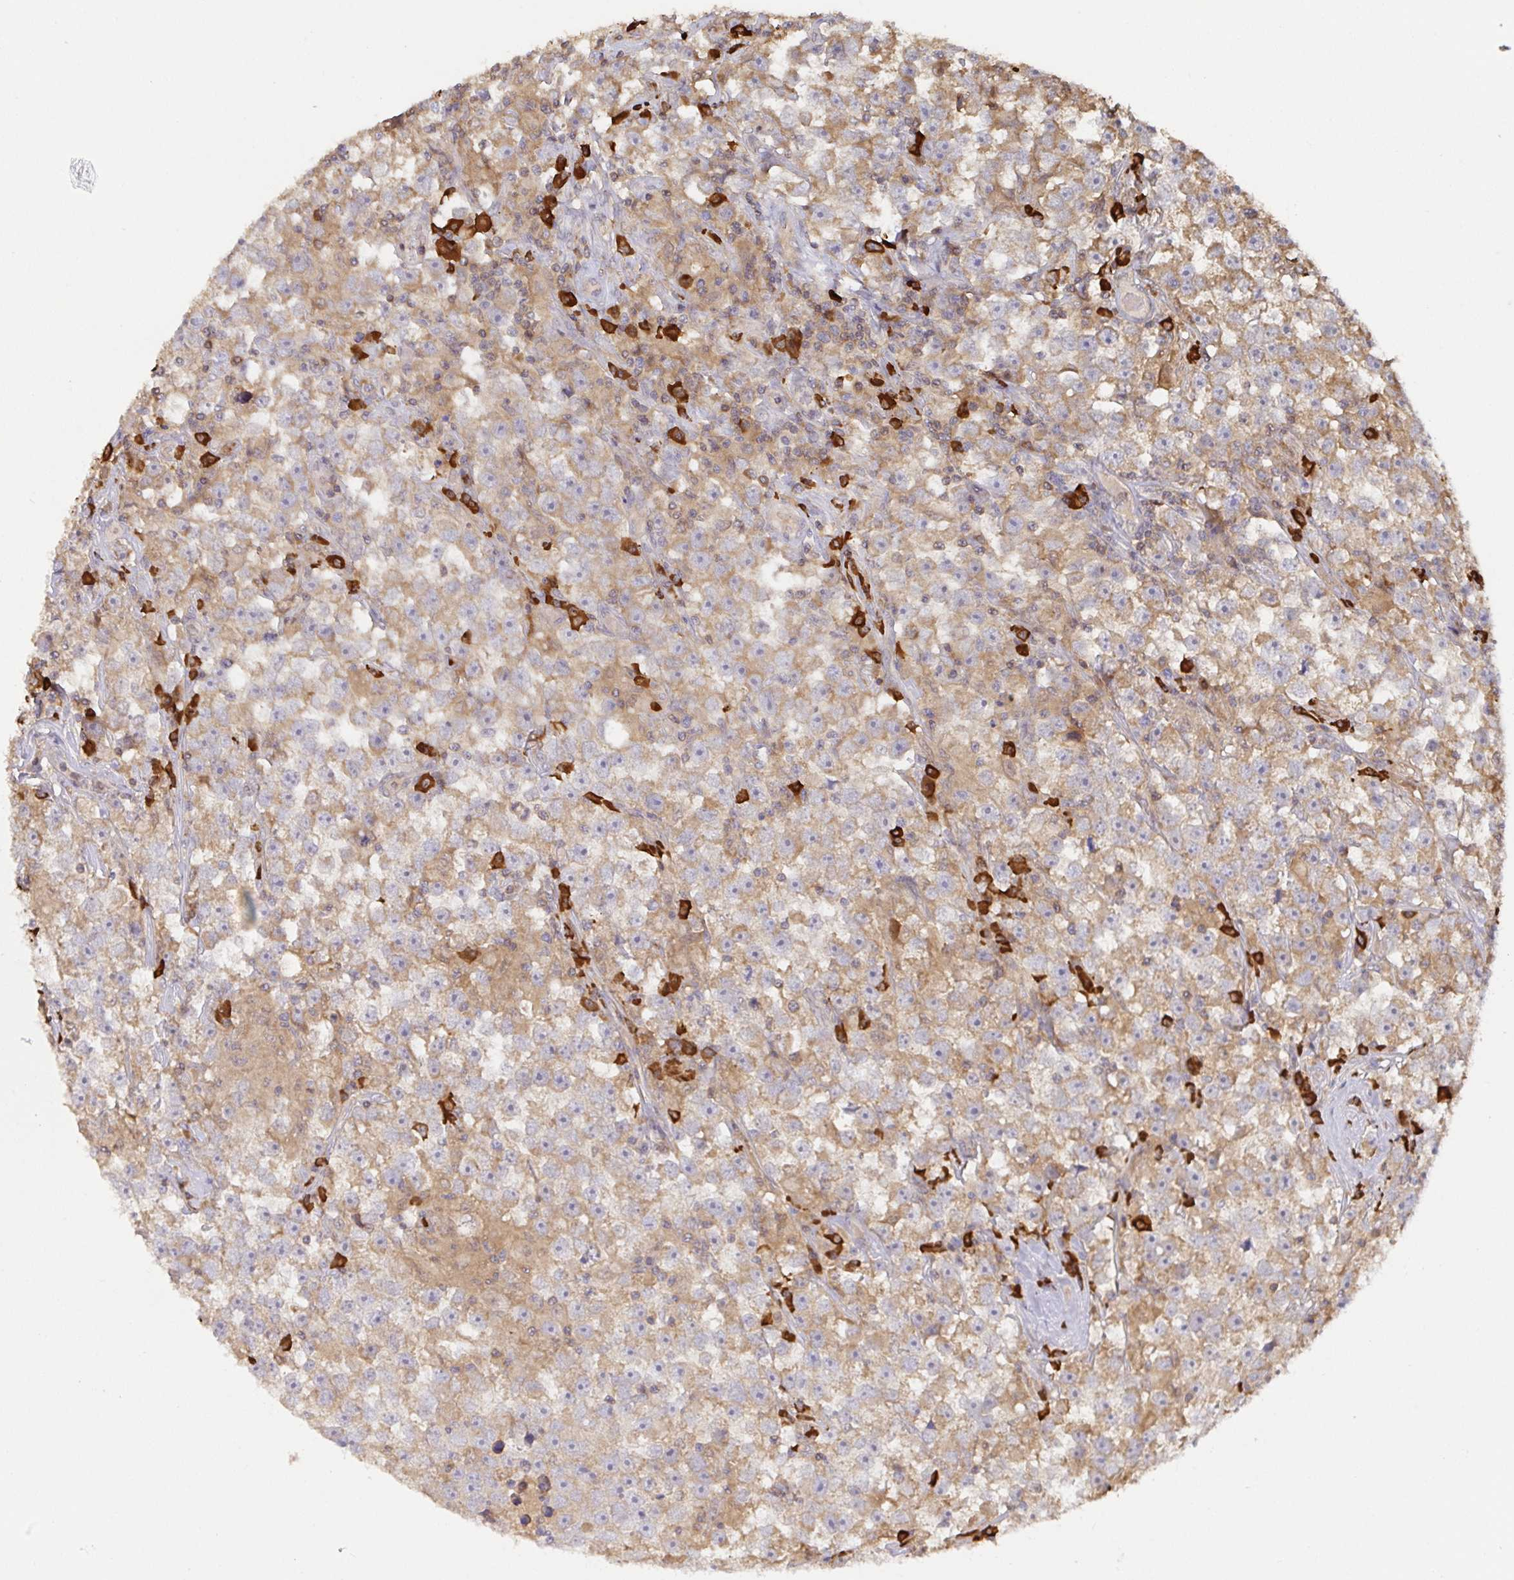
{"staining": {"intensity": "weak", "quantity": "25%-75%", "location": "cytoplasmic/membranous"}, "tissue": "testis cancer", "cell_type": "Tumor cells", "image_type": "cancer", "snomed": [{"axis": "morphology", "description": "Seminoma, NOS"}, {"axis": "topography", "description": "Testis"}], "caption": "Human testis cancer stained with a protein marker shows weak staining in tumor cells.", "gene": "HAGH", "patient": {"sex": "male", "age": 33}}